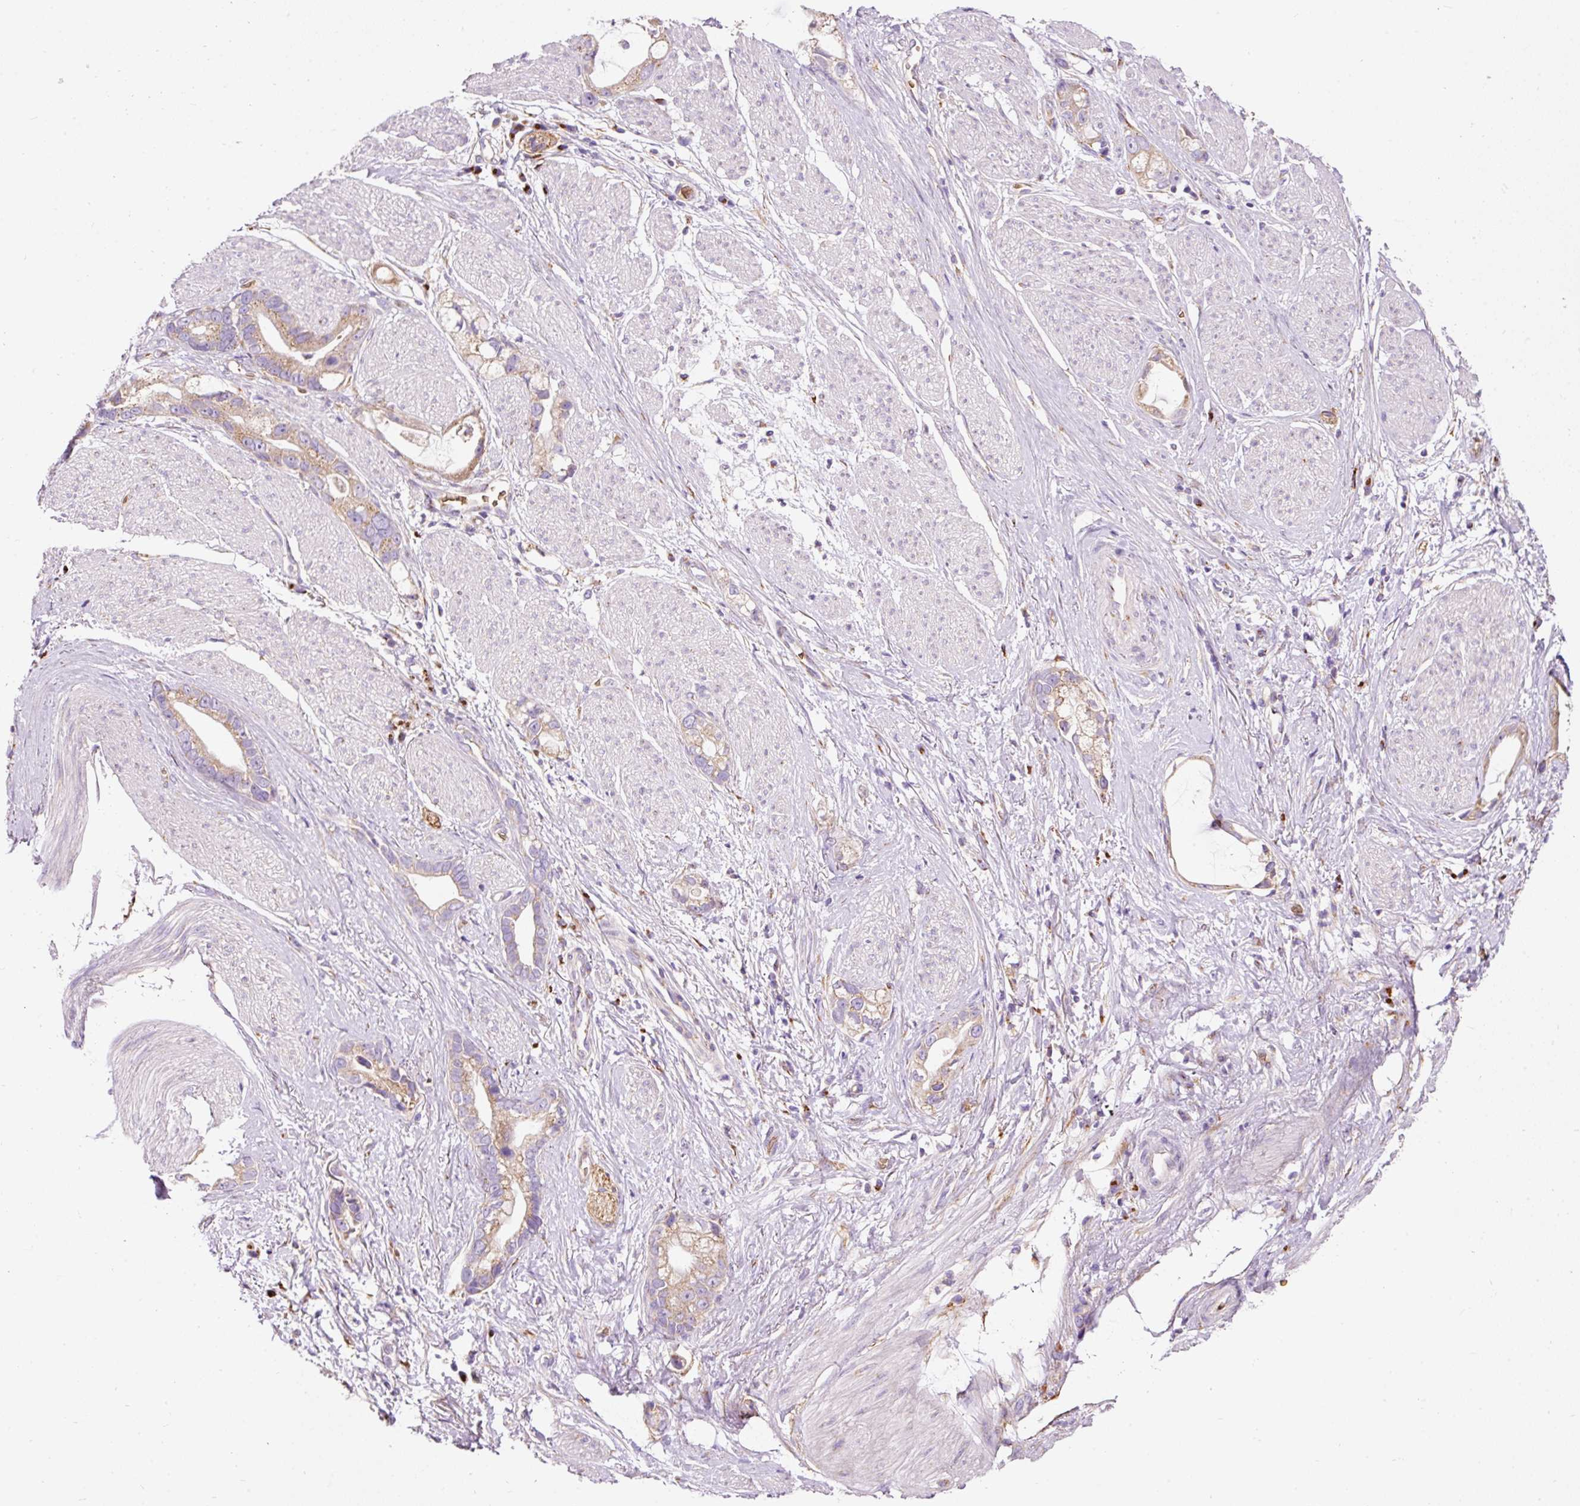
{"staining": {"intensity": "moderate", "quantity": ">75%", "location": "cytoplasmic/membranous"}, "tissue": "stomach cancer", "cell_type": "Tumor cells", "image_type": "cancer", "snomed": [{"axis": "morphology", "description": "Adenocarcinoma, NOS"}, {"axis": "topography", "description": "Stomach"}], "caption": "An image of stomach cancer stained for a protein exhibits moderate cytoplasmic/membranous brown staining in tumor cells.", "gene": "PRRC2A", "patient": {"sex": "male", "age": 55}}